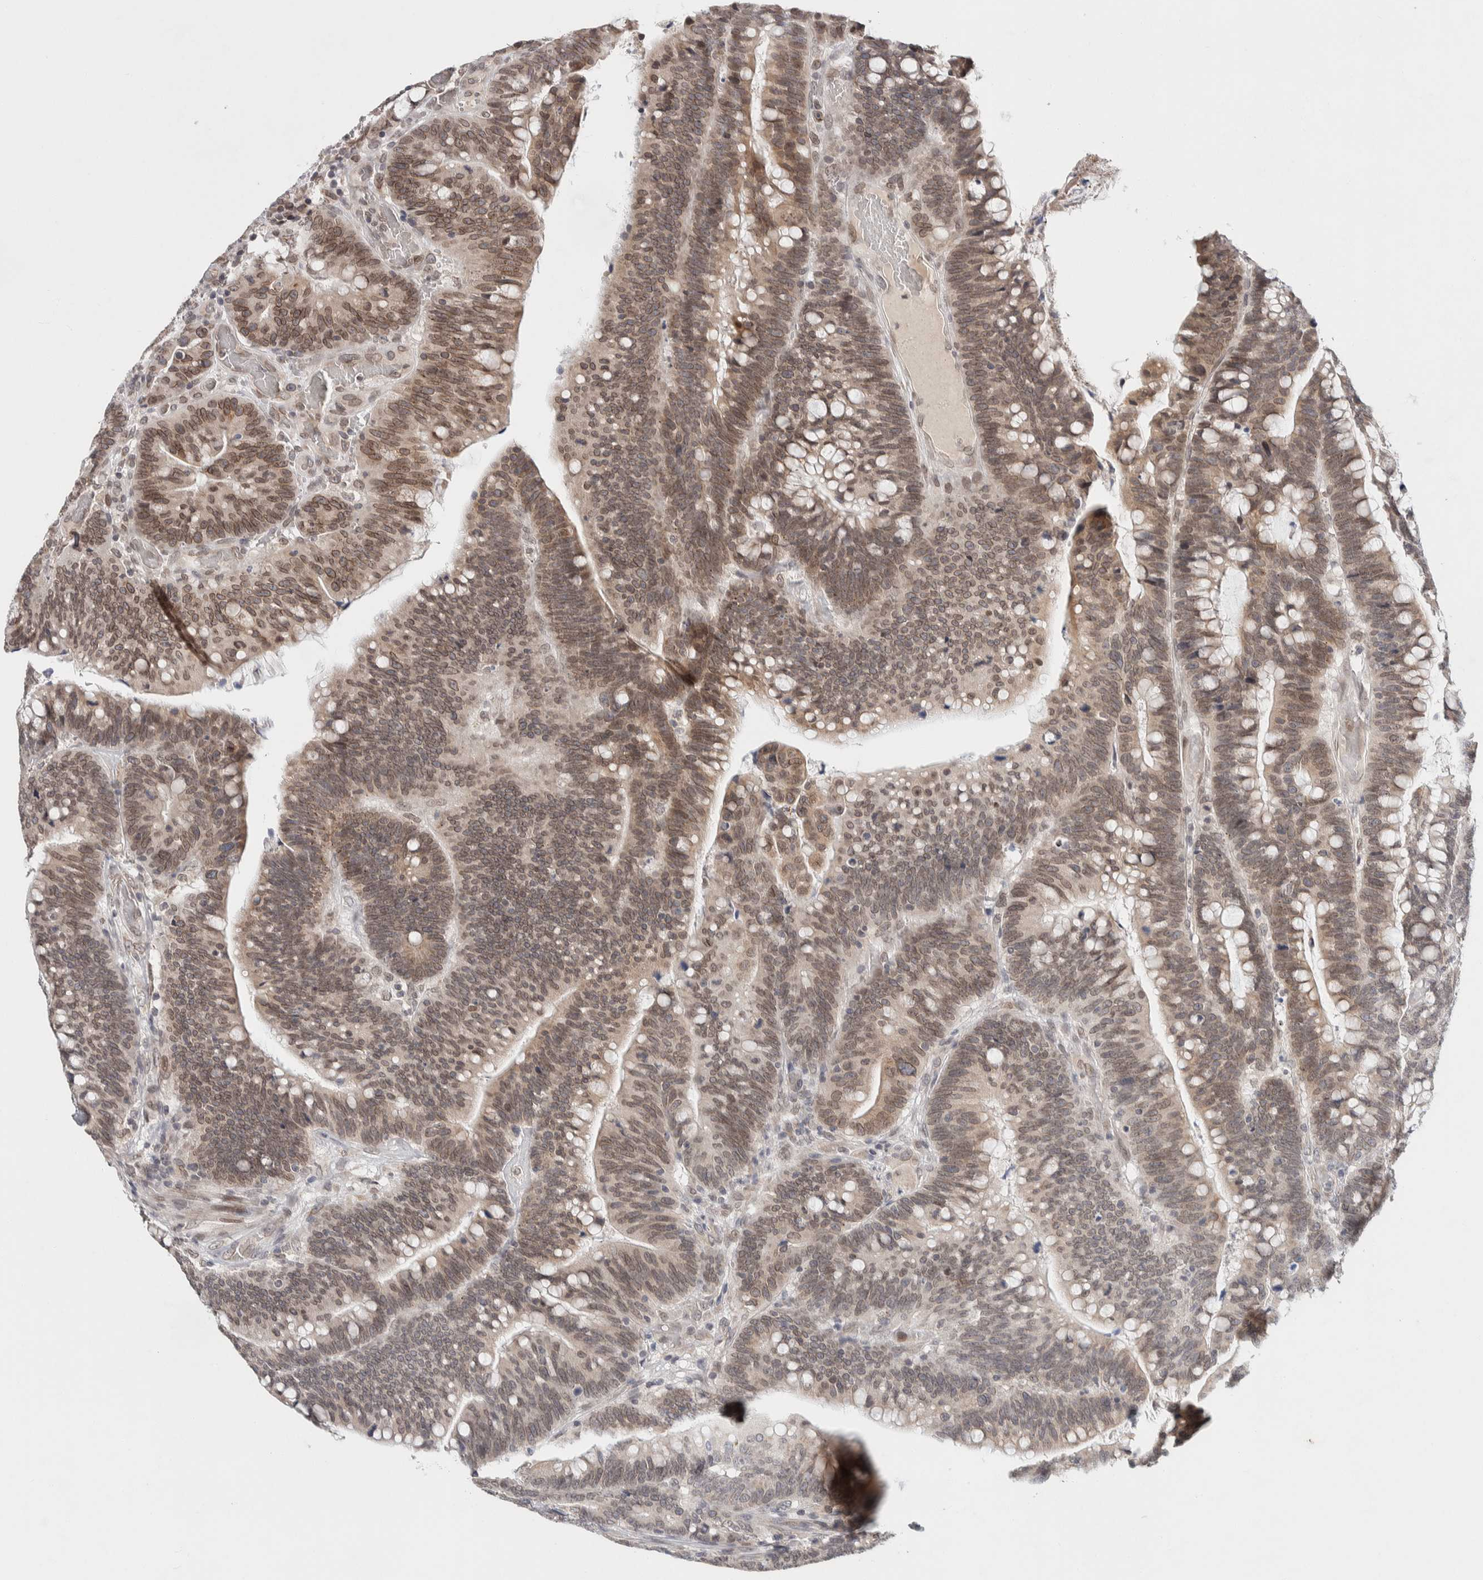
{"staining": {"intensity": "moderate", "quantity": ">75%", "location": "cytoplasmic/membranous,nuclear"}, "tissue": "colorectal cancer", "cell_type": "Tumor cells", "image_type": "cancer", "snomed": [{"axis": "morphology", "description": "Normal tissue, NOS"}, {"axis": "morphology", "description": "Adenocarcinoma, NOS"}, {"axis": "topography", "description": "Colon"}], "caption": "A high-resolution histopathology image shows IHC staining of colorectal cancer, which demonstrates moderate cytoplasmic/membranous and nuclear expression in approximately >75% of tumor cells. Nuclei are stained in blue.", "gene": "CRAT", "patient": {"sex": "female", "age": 66}}